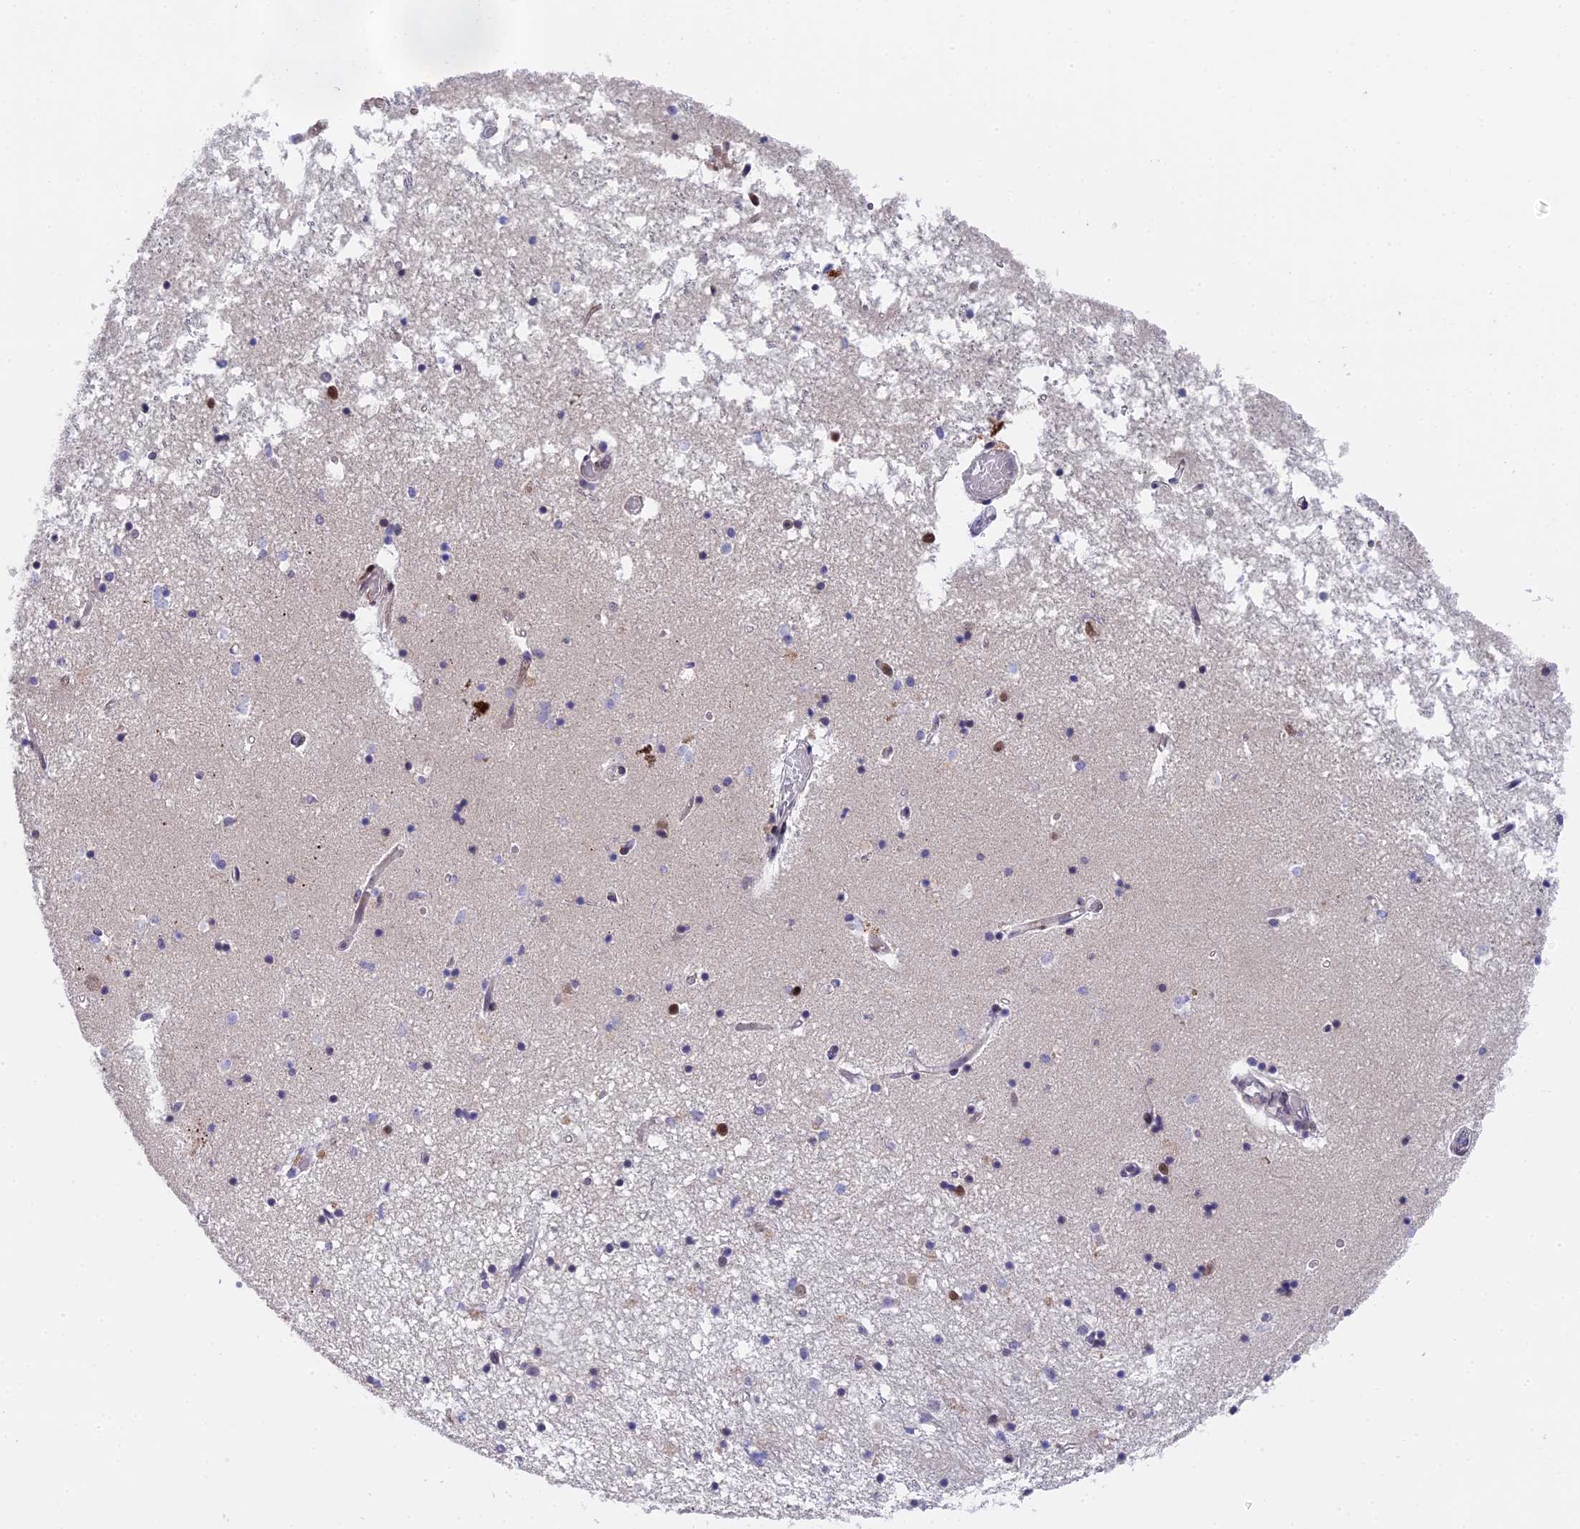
{"staining": {"intensity": "weak", "quantity": "<25%", "location": "nuclear"}, "tissue": "hippocampus", "cell_type": "Glial cells", "image_type": "normal", "snomed": [{"axis": "morphology", "description": "Normal tissue, NOS"}, {"axis": "topography", "description": "Hippocampus"}], "caption": "Immunohistochemical staining of unremarkable hippocampus displays no significant positivity in glial cells.", "gene": "PYGO1", "patient": {"sex": "male", "age": 70}}